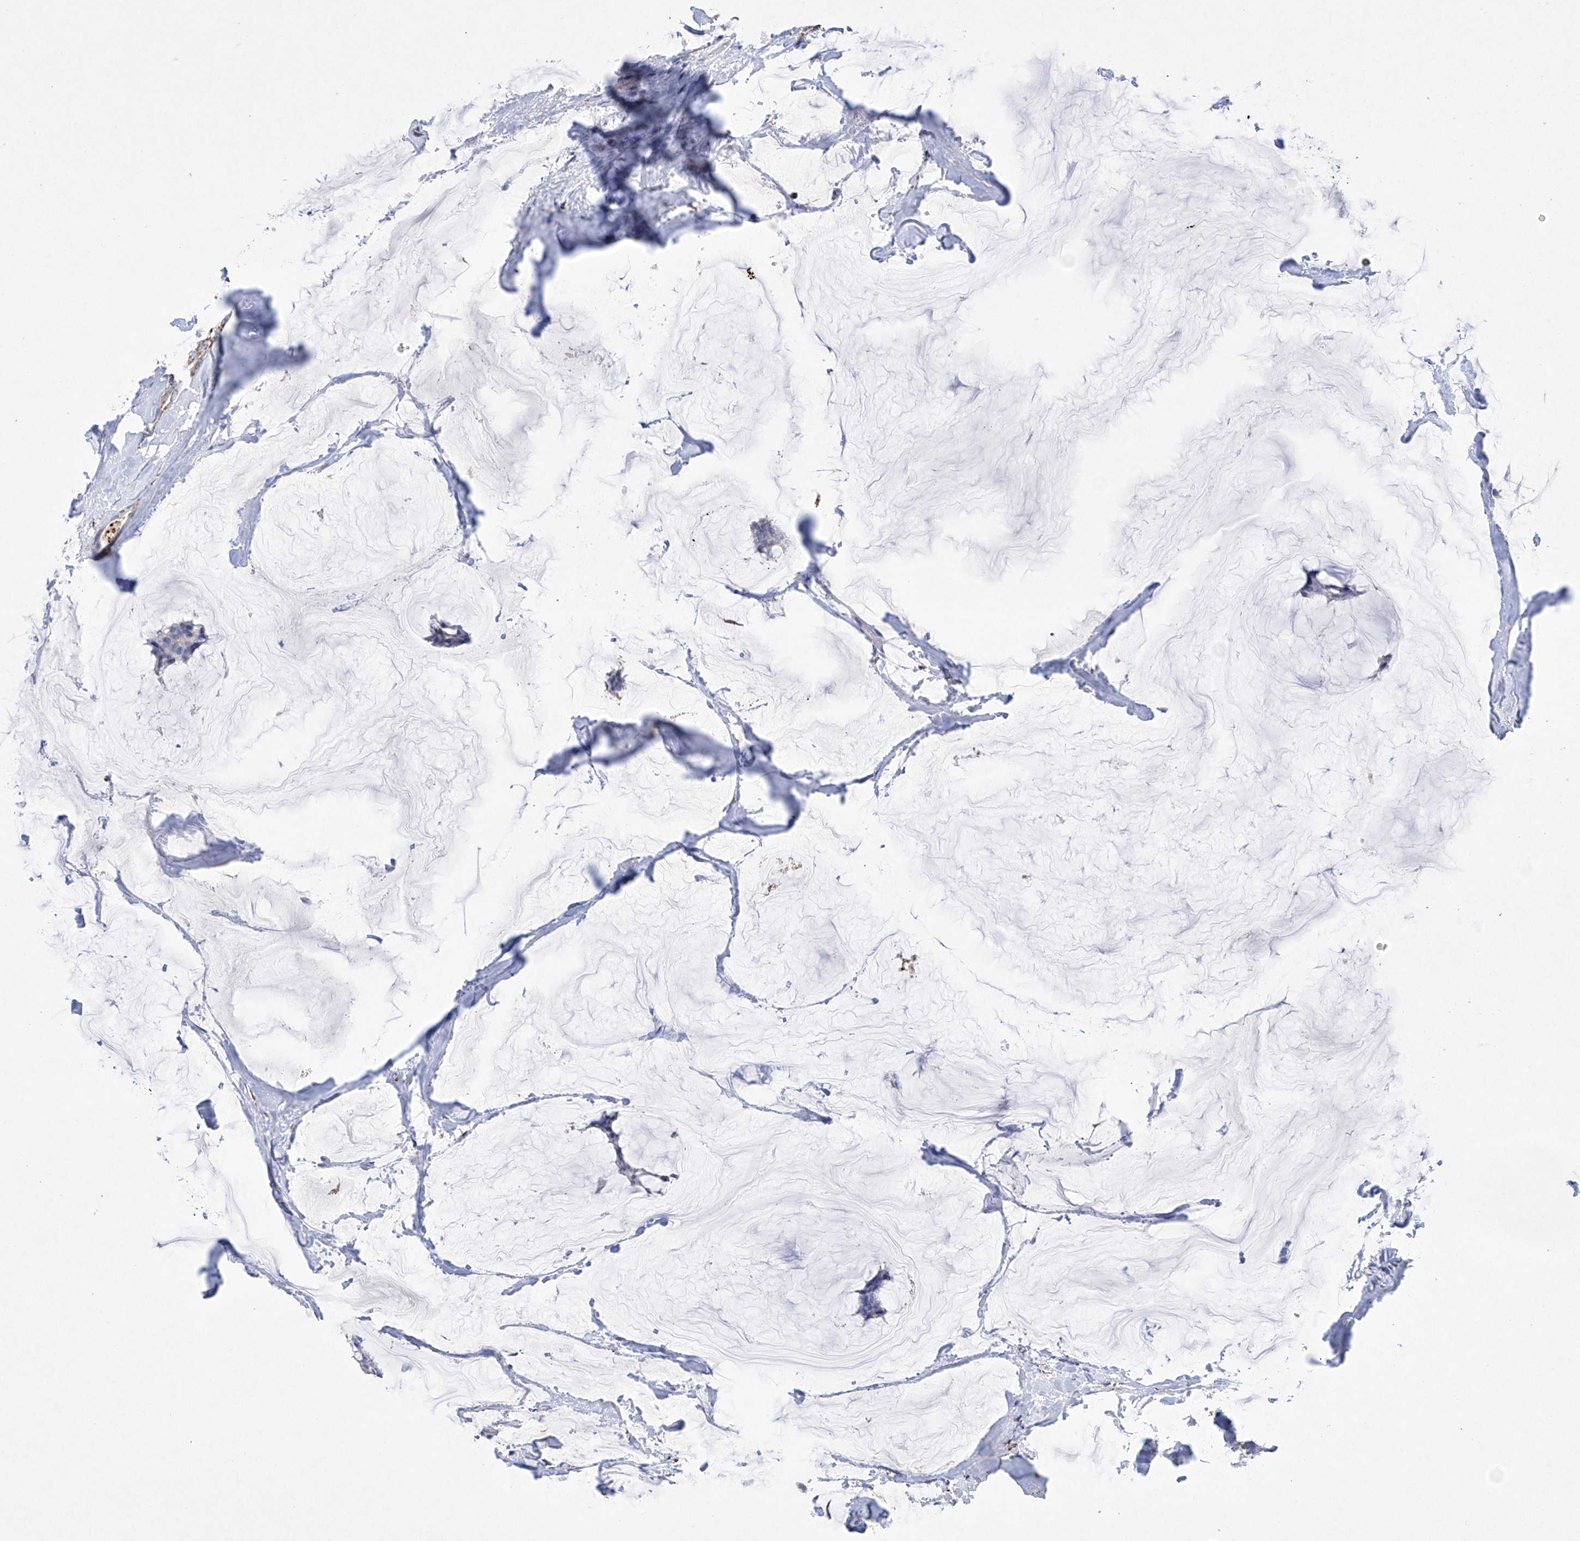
{"staining": {"intensity": "negative", "quantity": "none", "location": "none"}, "tissue": "breast cancer", "cell_type": "Tumor cells", "image_type": "cancer", "snomed": [{"axis": "morphology", "description": "Duct carcinoma"}, {"axis": "topography", "description": "Breast"}], "caption": "Tumor cells are negative for brown protein staining in breast cancer (invasive ductal carcinoma). (DAB (3,3'-diaminobenzidine) IHC, high magnification).", "gene": "NRROS", "patient": {"sex": "female", "age": 93}}